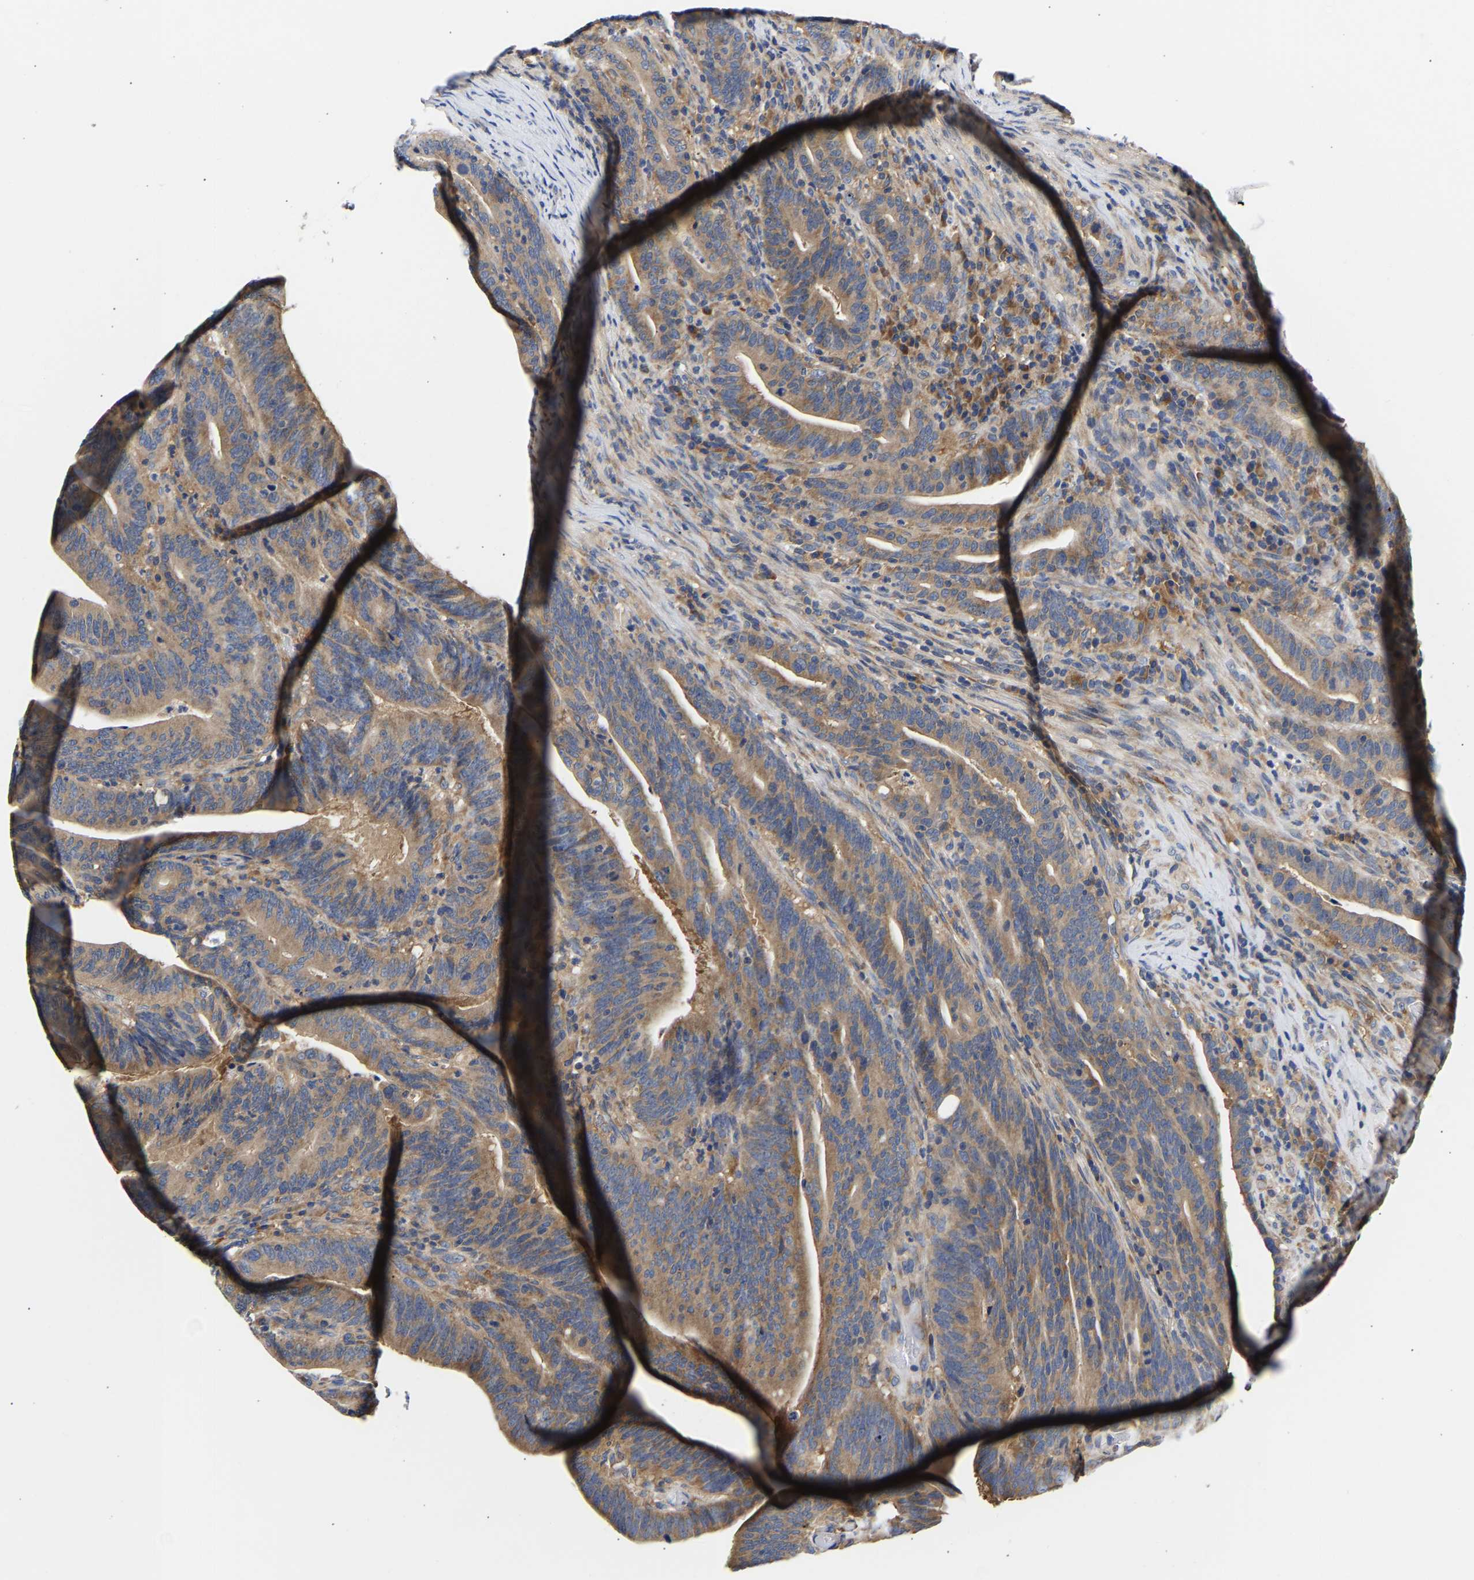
{"staining": {"intensity": "moderate", "quantity": ">75%", "location": "cytoplasmic/membranous"}, "tissue": "colorectal cancer", "cell_type": "Tumor cells", "image_type": "cancer", "snomed": [{"axis": "morphology", "description": "Adenocarcinoma, NOS"}, {"axis": "topography", "description": "Colon"}], "caption": "High-power microscopy captured an immunohistochemistry (IHC) histopathology image of colorectal adenocarcinoma, revealing moderate cytoplasmic/membranous expression in about >75% of tumor cells. (DAB IHC with brightfield microscopy, high magnification).", "gene": "CCDC6", "patient": {"sex": "female", "age": 66}}